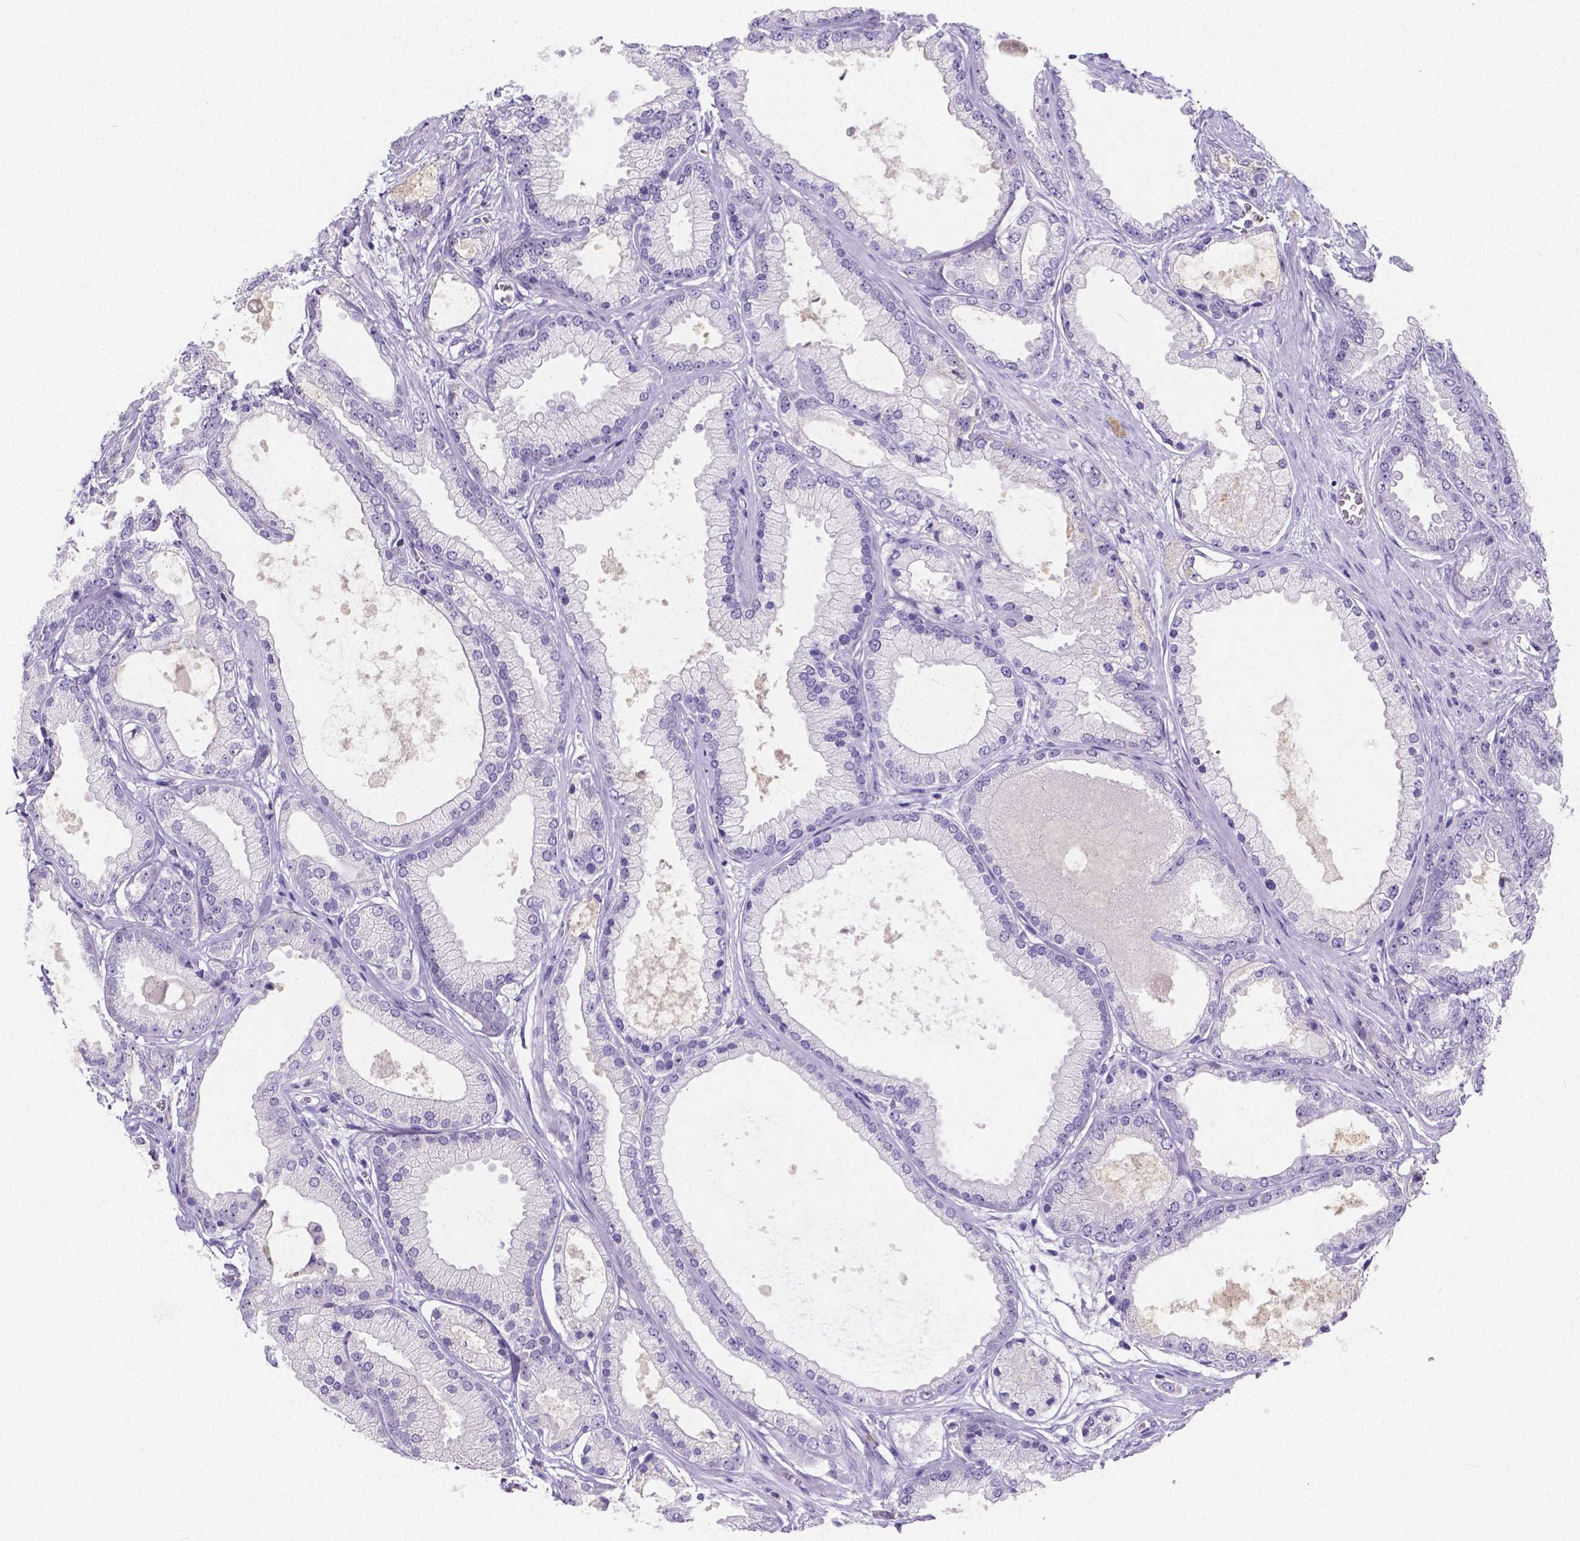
{"staining": {"intensity": "negative", "quantity": "none", "location": "none"}, "tissue": "prostate cancer", "cell_type": "Tumor cells", "image_type": "cancer", "snomed": [{"axis": "morphology", "description": "Adenocarcinoma, High grade"}, {"axis": "topography", "description": "Prostate"}], "caption": "IHC of prostate adenocarcinoma (high-grade) shows no expression in tumor cells.", "gene": "PLXNA4", "patient": {"sex": "male", "age": 67}}